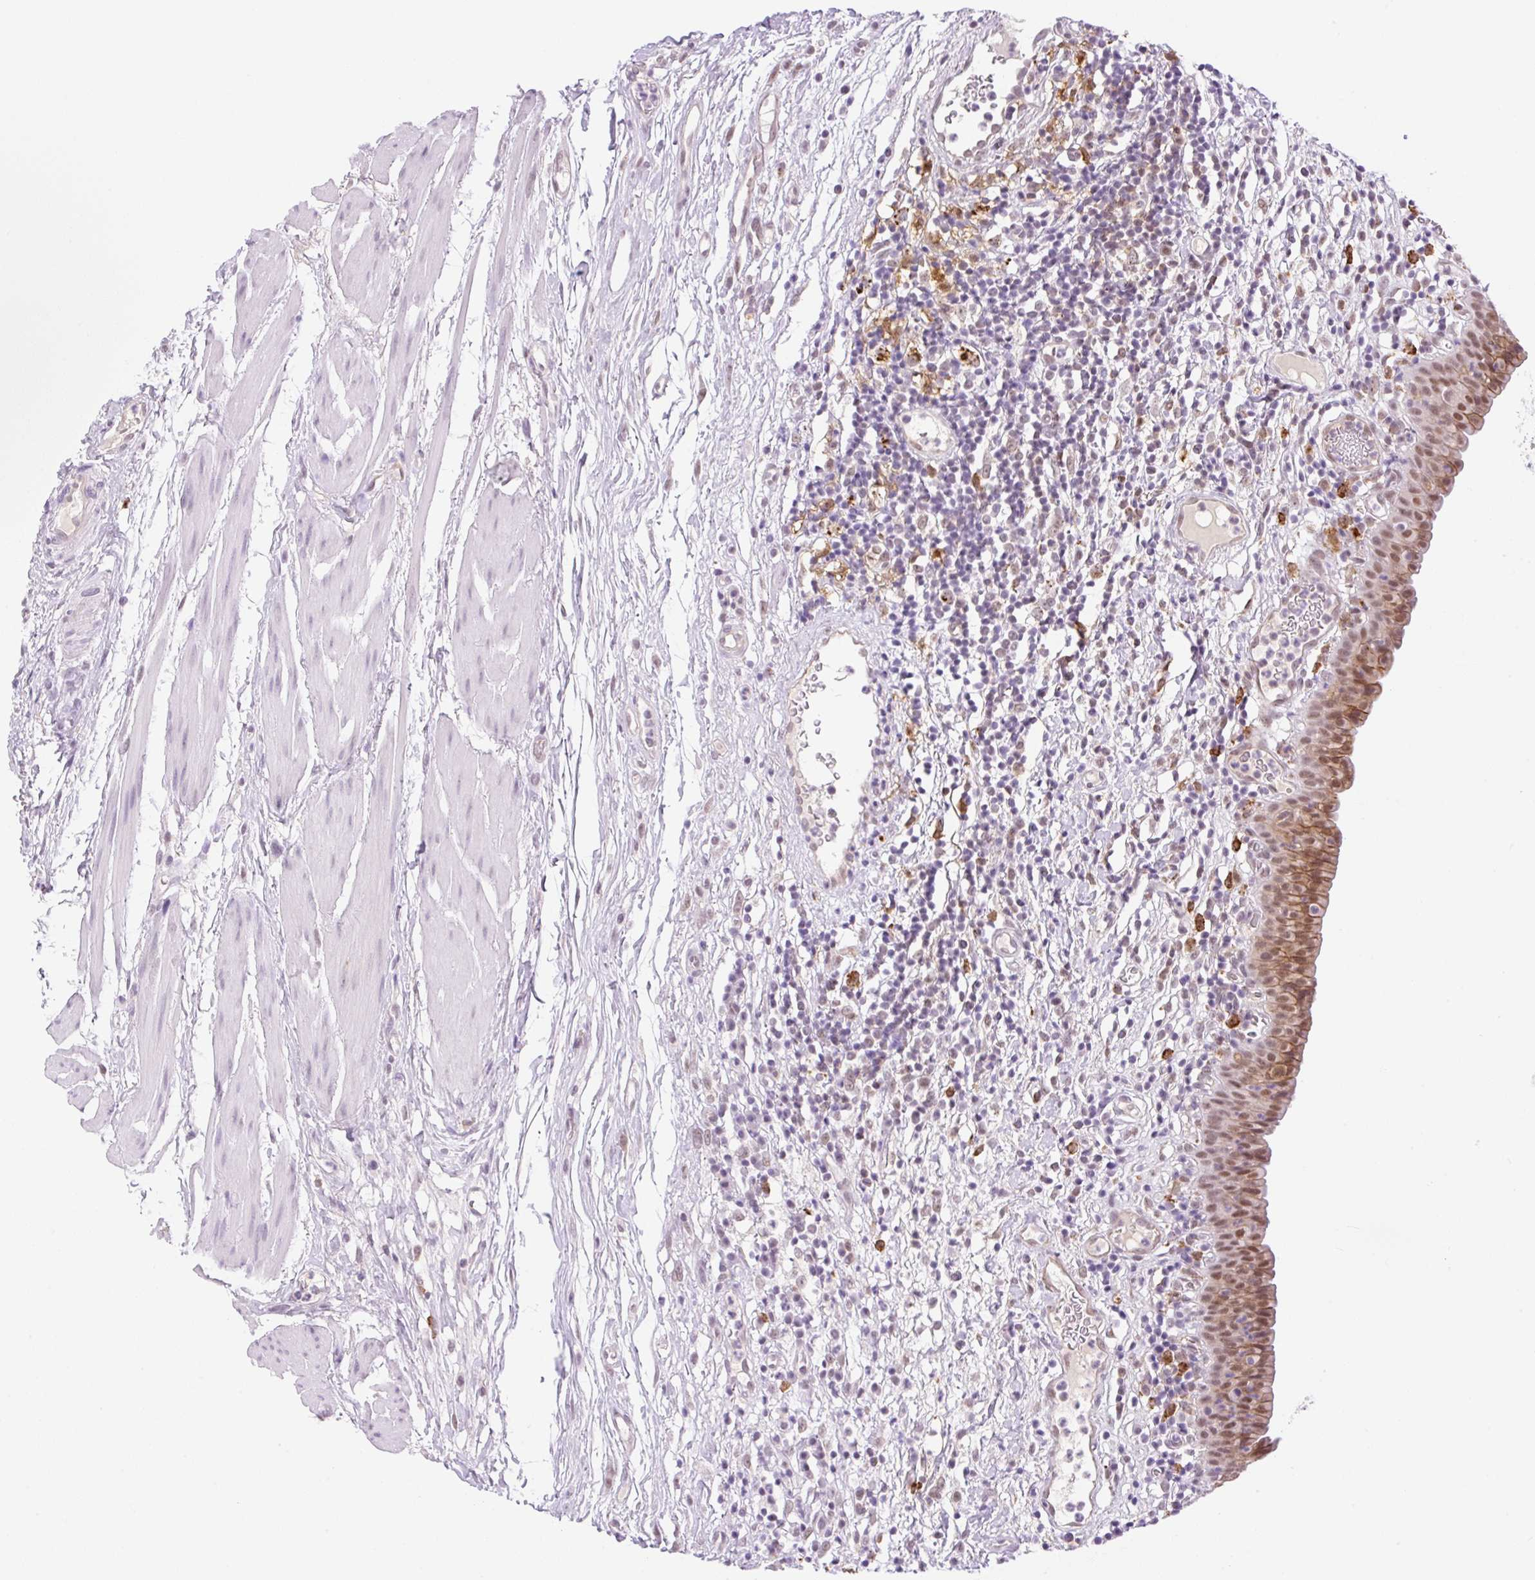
{"staining": {"intensity": "moderate", "quantity": ">75%", "location": "cytoplasmic/membranous,nuclear"}, "tissue": "urinary bladder", "cell_type": "Urothelial cells", "image_type": "normal", "snomed": [{"axis": "morphology", "description": "Normal tissue, NOS"}, {"axis": "morphology", "description": "Inflammation, NOS"}, {"axis": "topography", "description": "Urinary bladder"}], "caption": "Urothelial cells exhibit medium levels of moderate cytoplasmic/membranous,nuclear staining in approximately >75% of cells in normal human urinary bladder.", "gene": "PALM3", "patient": {"sex": "male", "age": 57}}